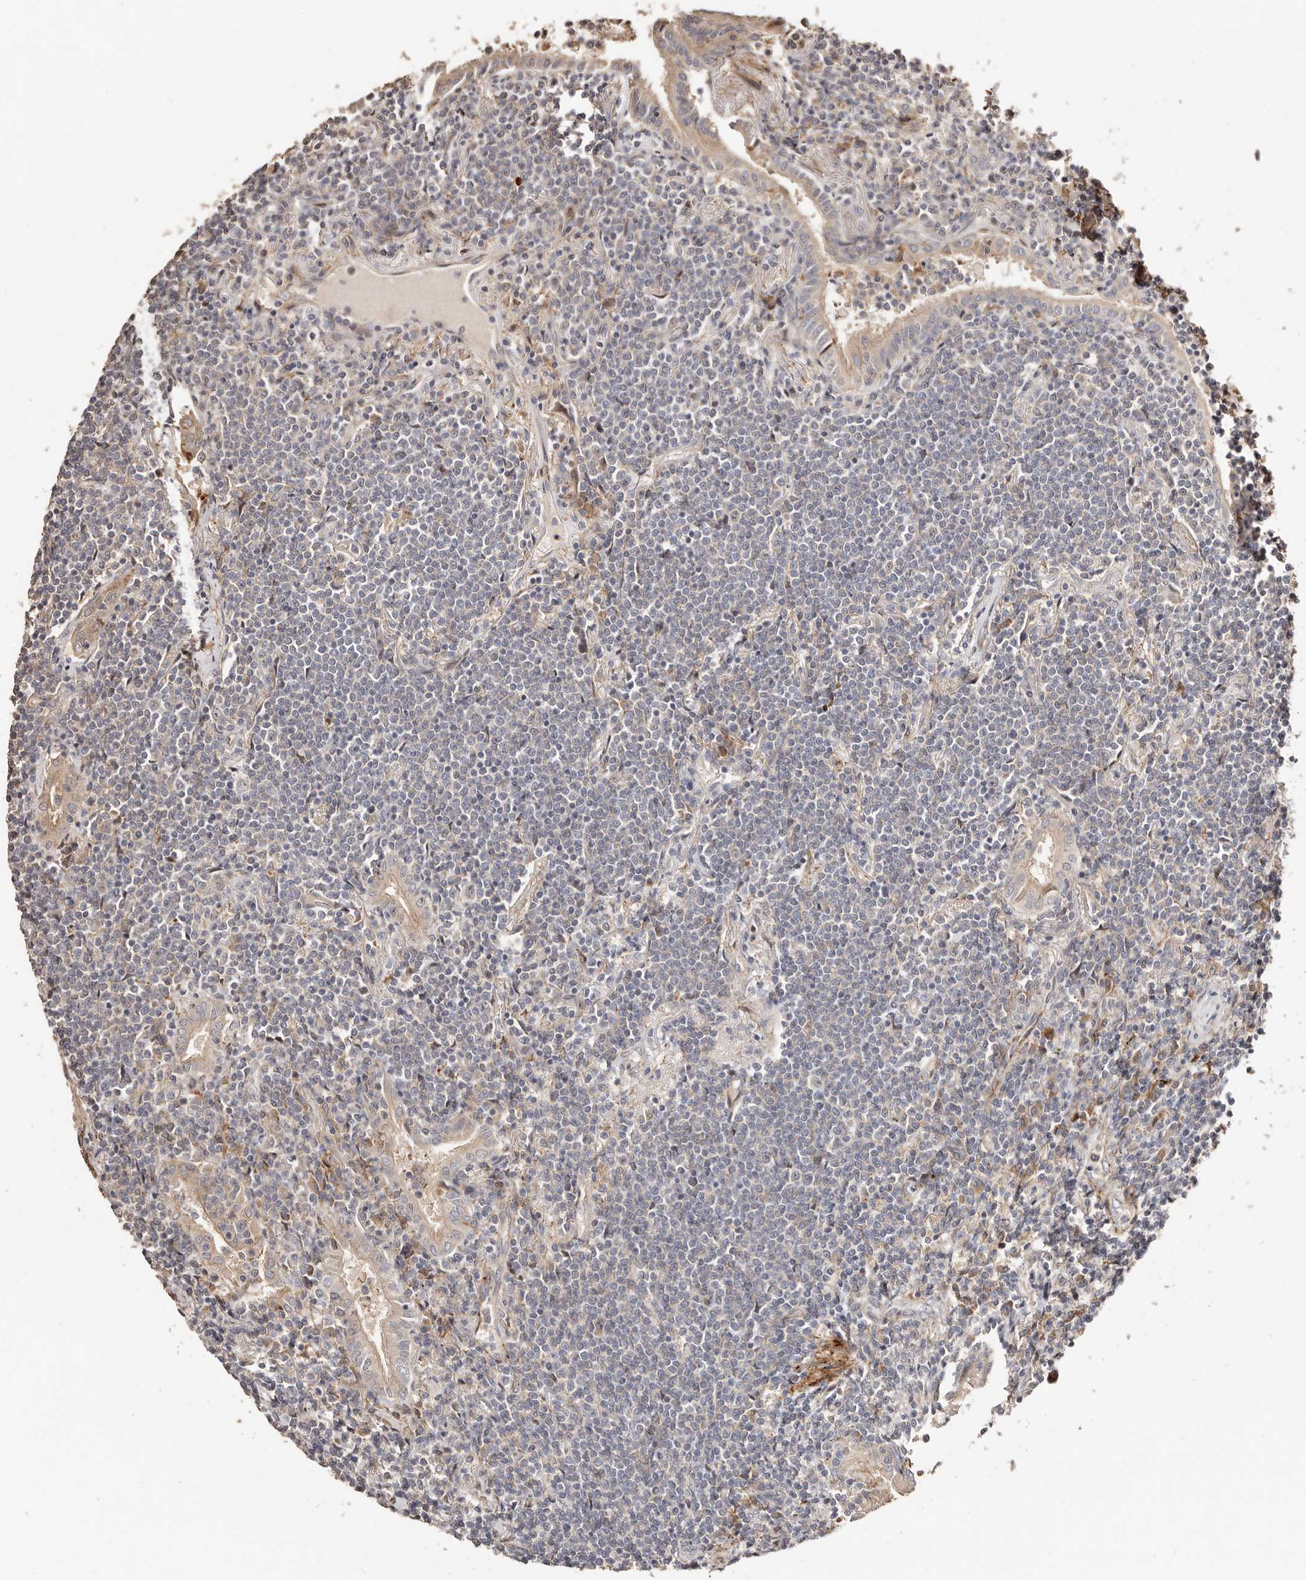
{"staining": {"intensity": "negative", "quantity": "none", "location": "none"}, "tissue": "lymphoma", "cell_type": "Tumor cells", "image_type": "cancer", "snomed": [{"axis": "morphology", "description": "Malignant lymphoma, non-Hodgkin's type, Low grade"}, {"axis": "topography", "description": "Lung"}], "caption": "Immunohistochemistry (IHC) of lymphoma exhibits no positivity in tumor cells.", "gene": "APOL6", "patient": {"sex": "female", "age": 71}}